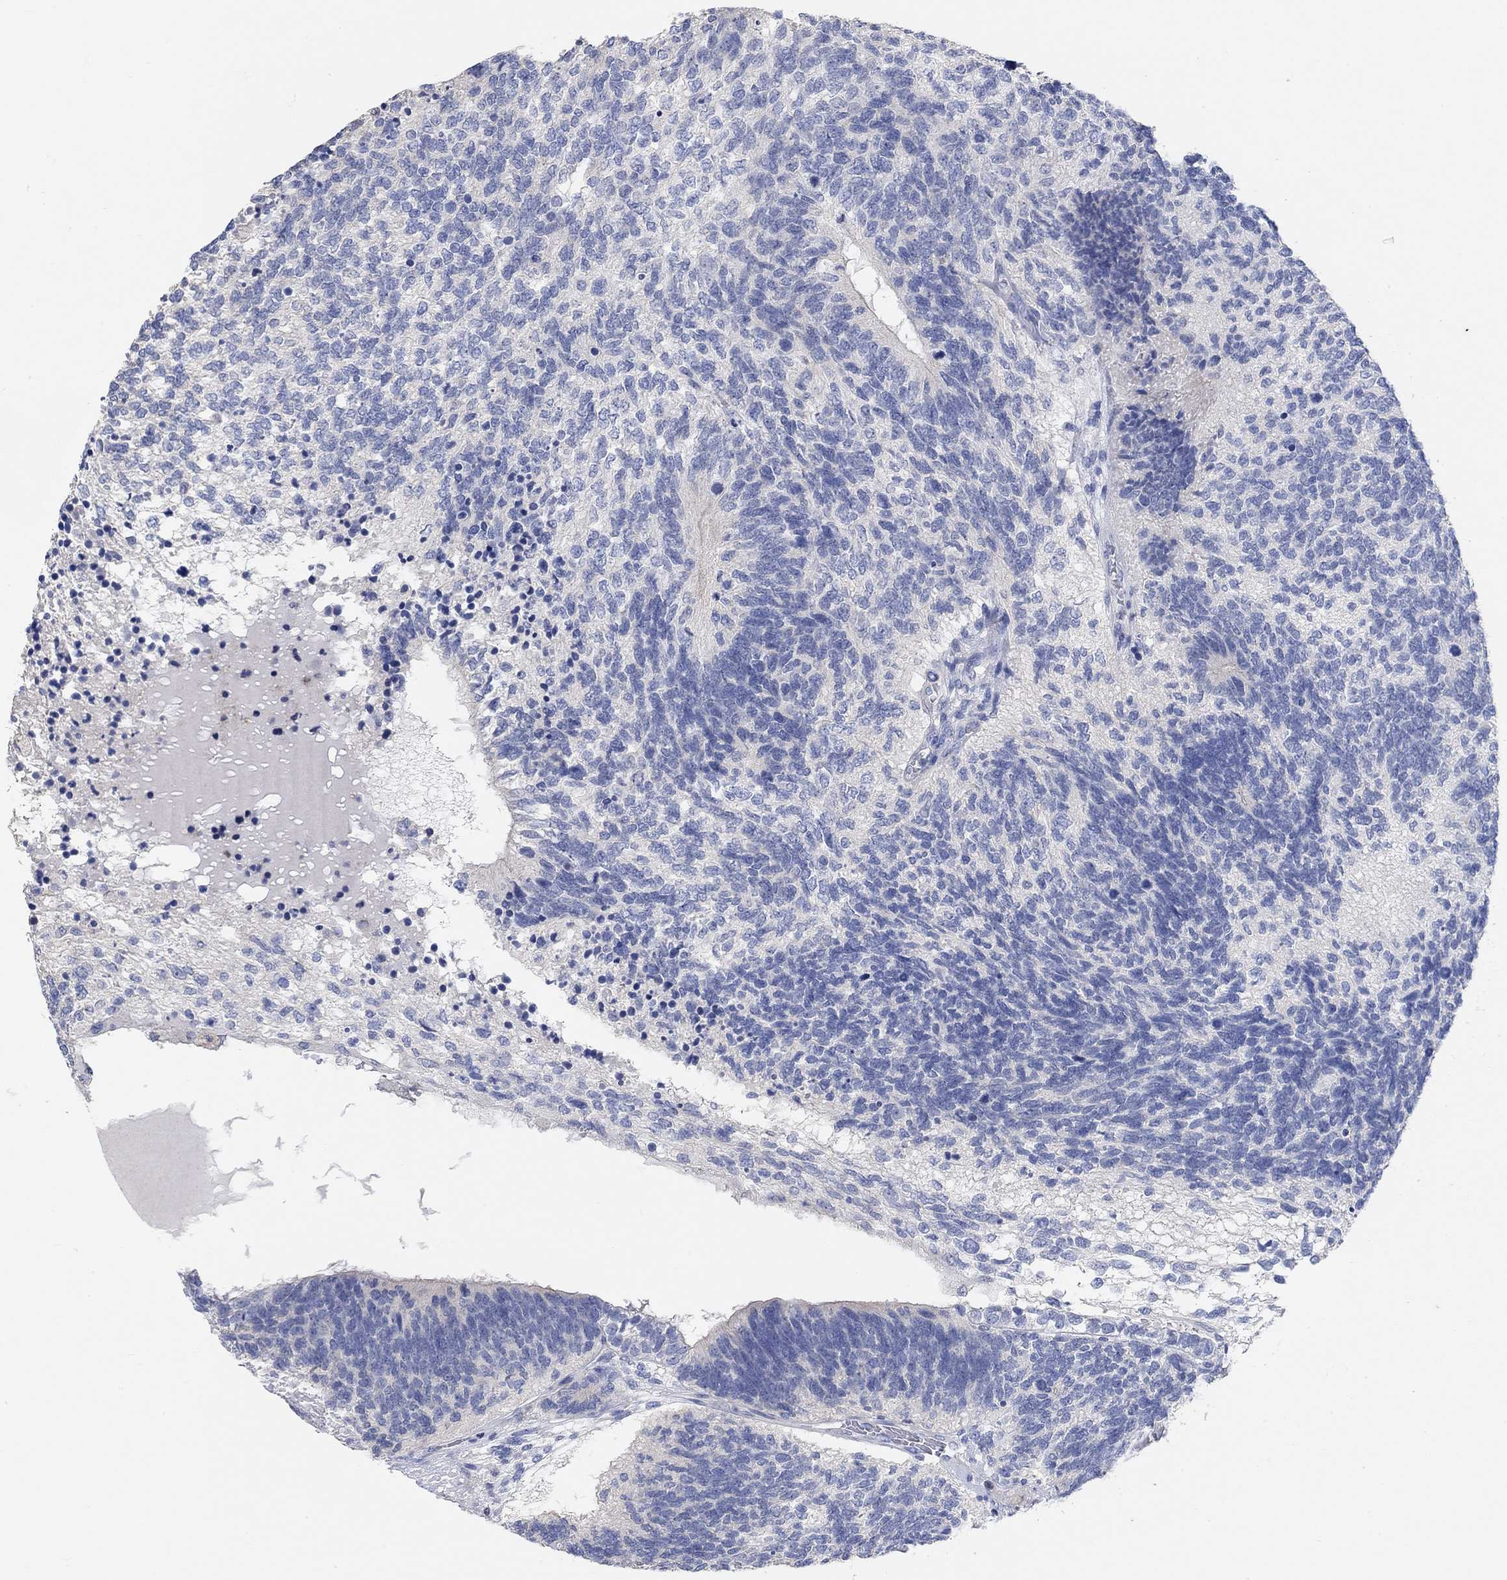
{"staining": {"intensity": "negative", "quantity": "none", "location": "none"}, "tissue": "testis cancer", "cell_type": "Tumor cells", "image_type": "cancer", "snomed": [{"axis": "morphology", "description": "Seminoma, NOS"}, {"axis": "morphology", "description": "Carcinoma, Embryonal, NOS"}, {"axis": "topography", "description": "Testis"}], "caption": "Testis seminoma was stained to show a protein in brown. There is no significant expression in tumor cells. (IHC, brightfield microscopy, high magnification).", "gene": "NLRP14", "patient": {"sex": "male", "age": 41}}